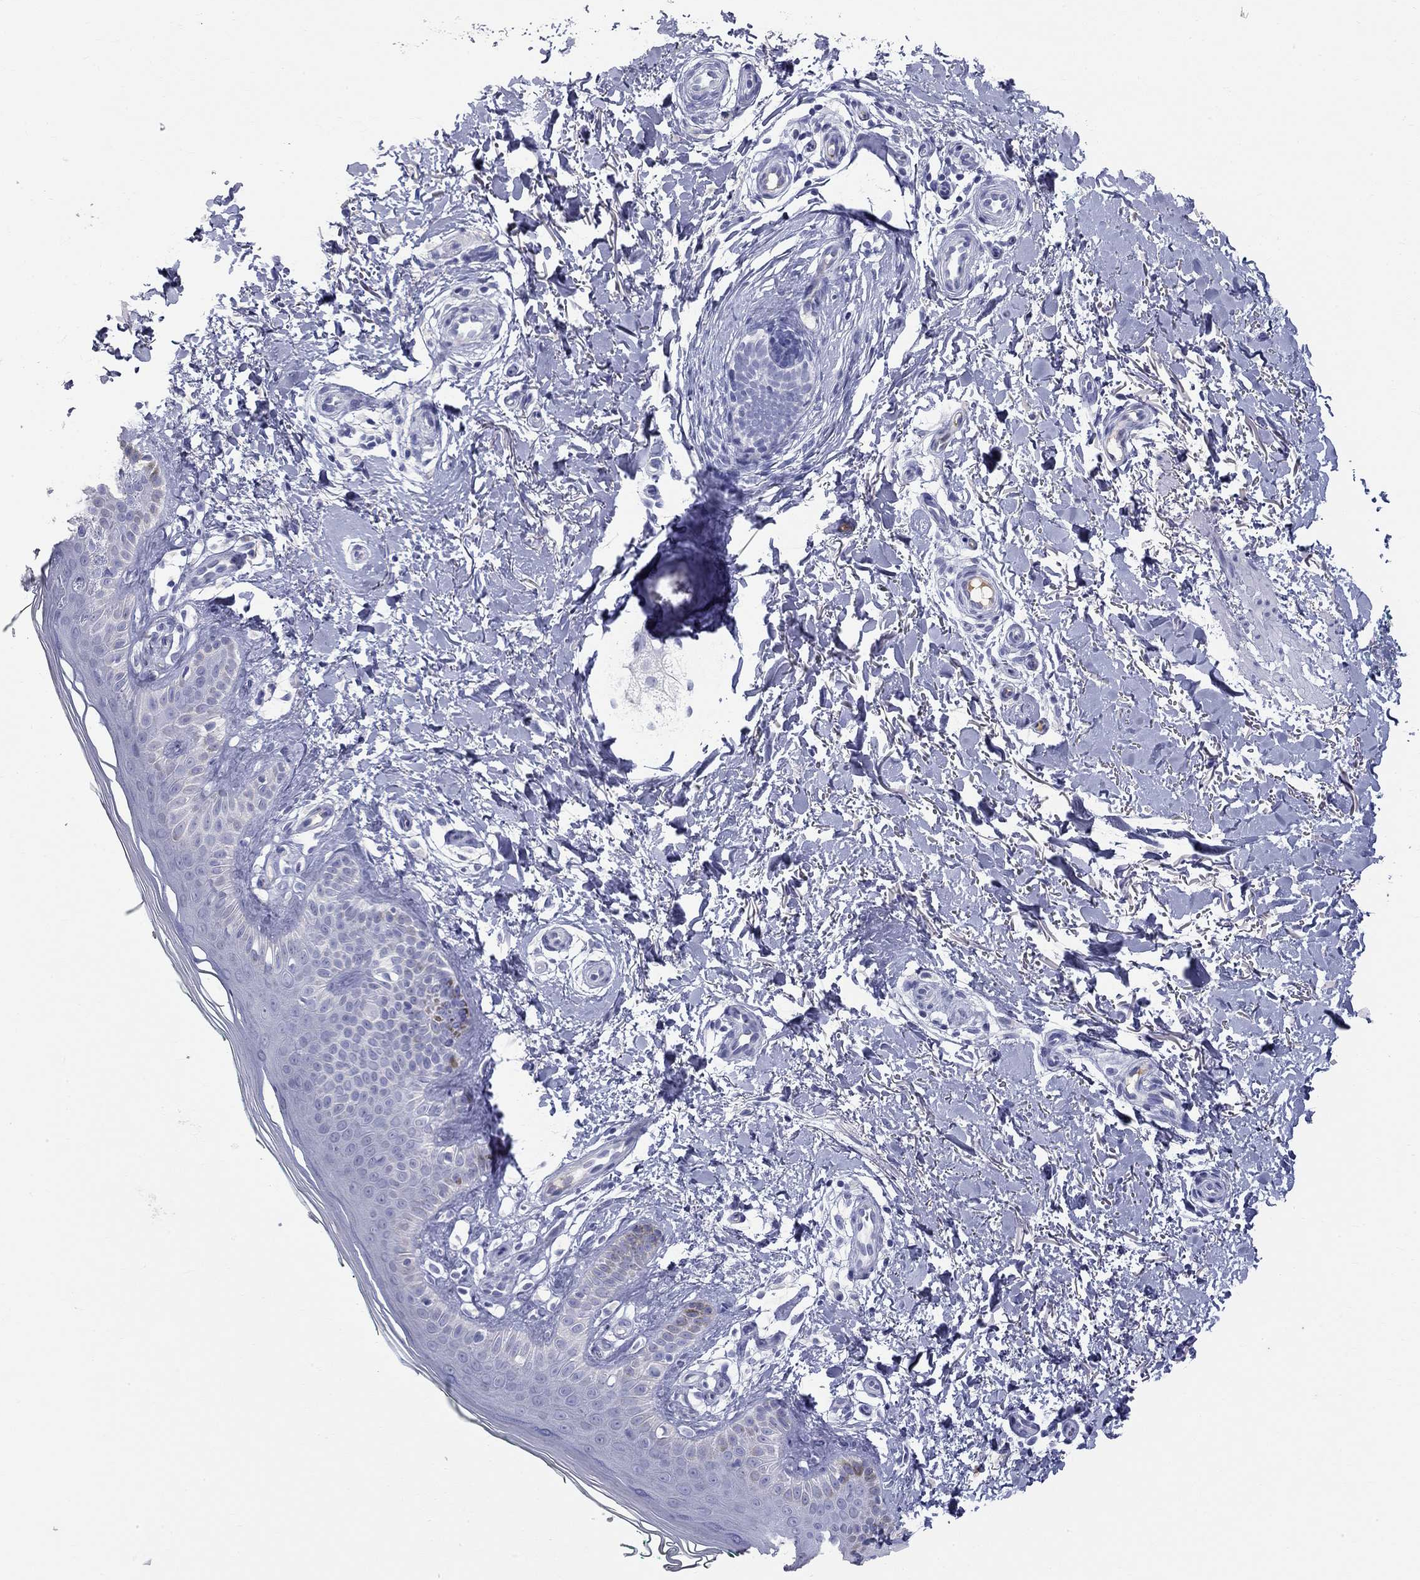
{"staining": {"intensity": "negative", "quantity": "none", "location": "none"}, "tissue": "skin", "cell_type": "Fibroblasts", "image_type": "normal", "snomed": [{"axis": "morphology", "description": "Normal tissue, NOS"}, {"axis": "morphology", "description": "Inflammation, NOS"}, {"axis": "morphology", "description": "Fibrosis, NOS"}, {"axis": "topography", "description": "Skin"}], "caption": "An immunohistochemistry (IHC) image of normal skin is shown. There is no staining in fibroblasts of skin. (Immunohistochemistry (ihc), brightfield microscopy, high magnification).", "gene": "PHOX2B", "patient": {"sex": "male", "age": 71}}